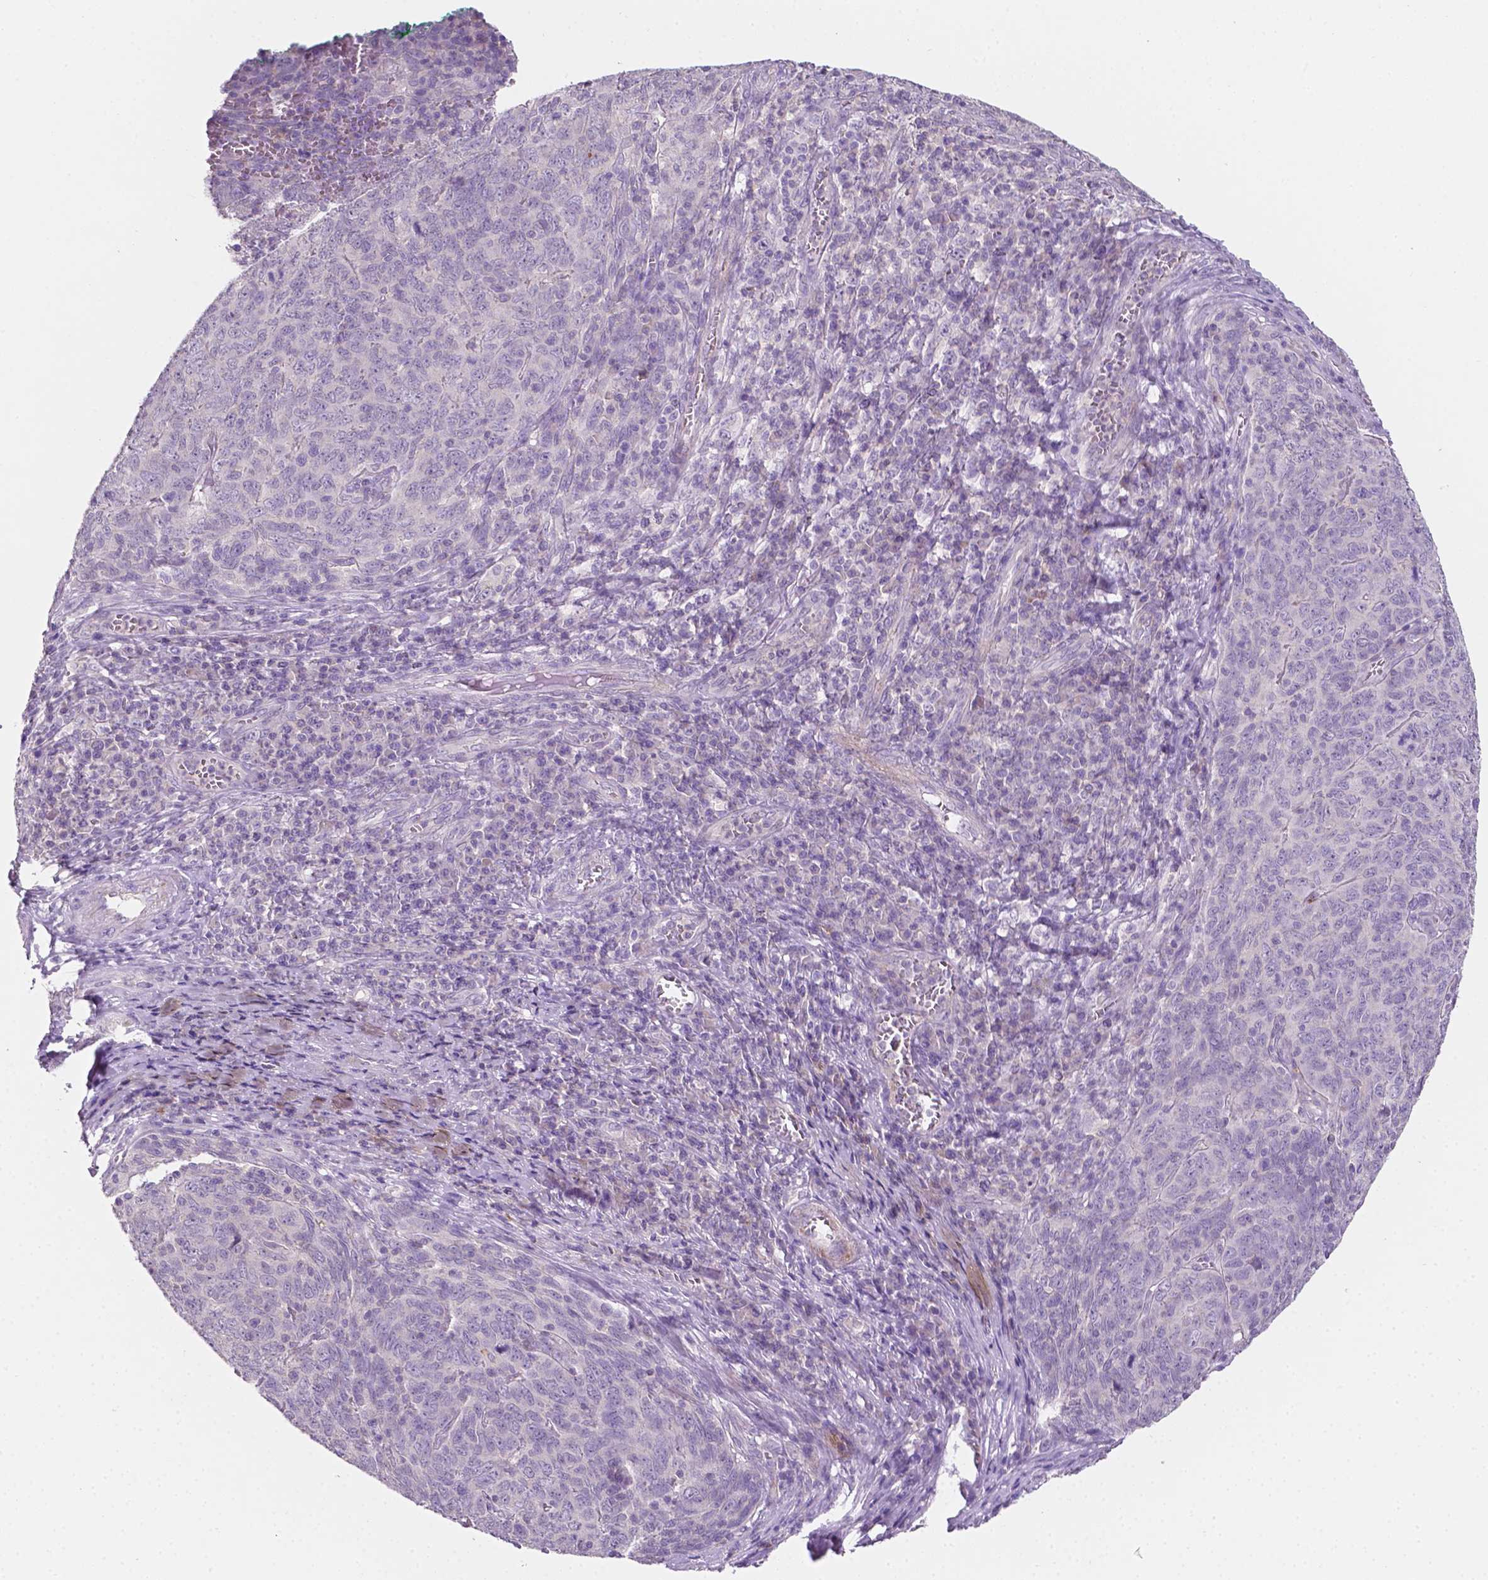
{"staining": {"intensity": "negative", "quantity": "none", "location": "none"}, "tissue": "skin cancer", "cell_type": "Tumor cells", "image_type": "cancer", "snomed": [{"axis": "morphology", "description": "Squamous cell carcinoma, NOS"}, {"axis": "topography", "description": "Skin"}, {"axis": "topography", "description": "Anal"}], "caption": "This is an immunohistochemistry (IHC) photomicrograph of squamous cell carcinoma (skin). There is no expression in tumor cells.", "gene": "EGFR", "patient": {"sex": "female", "age": 51}}